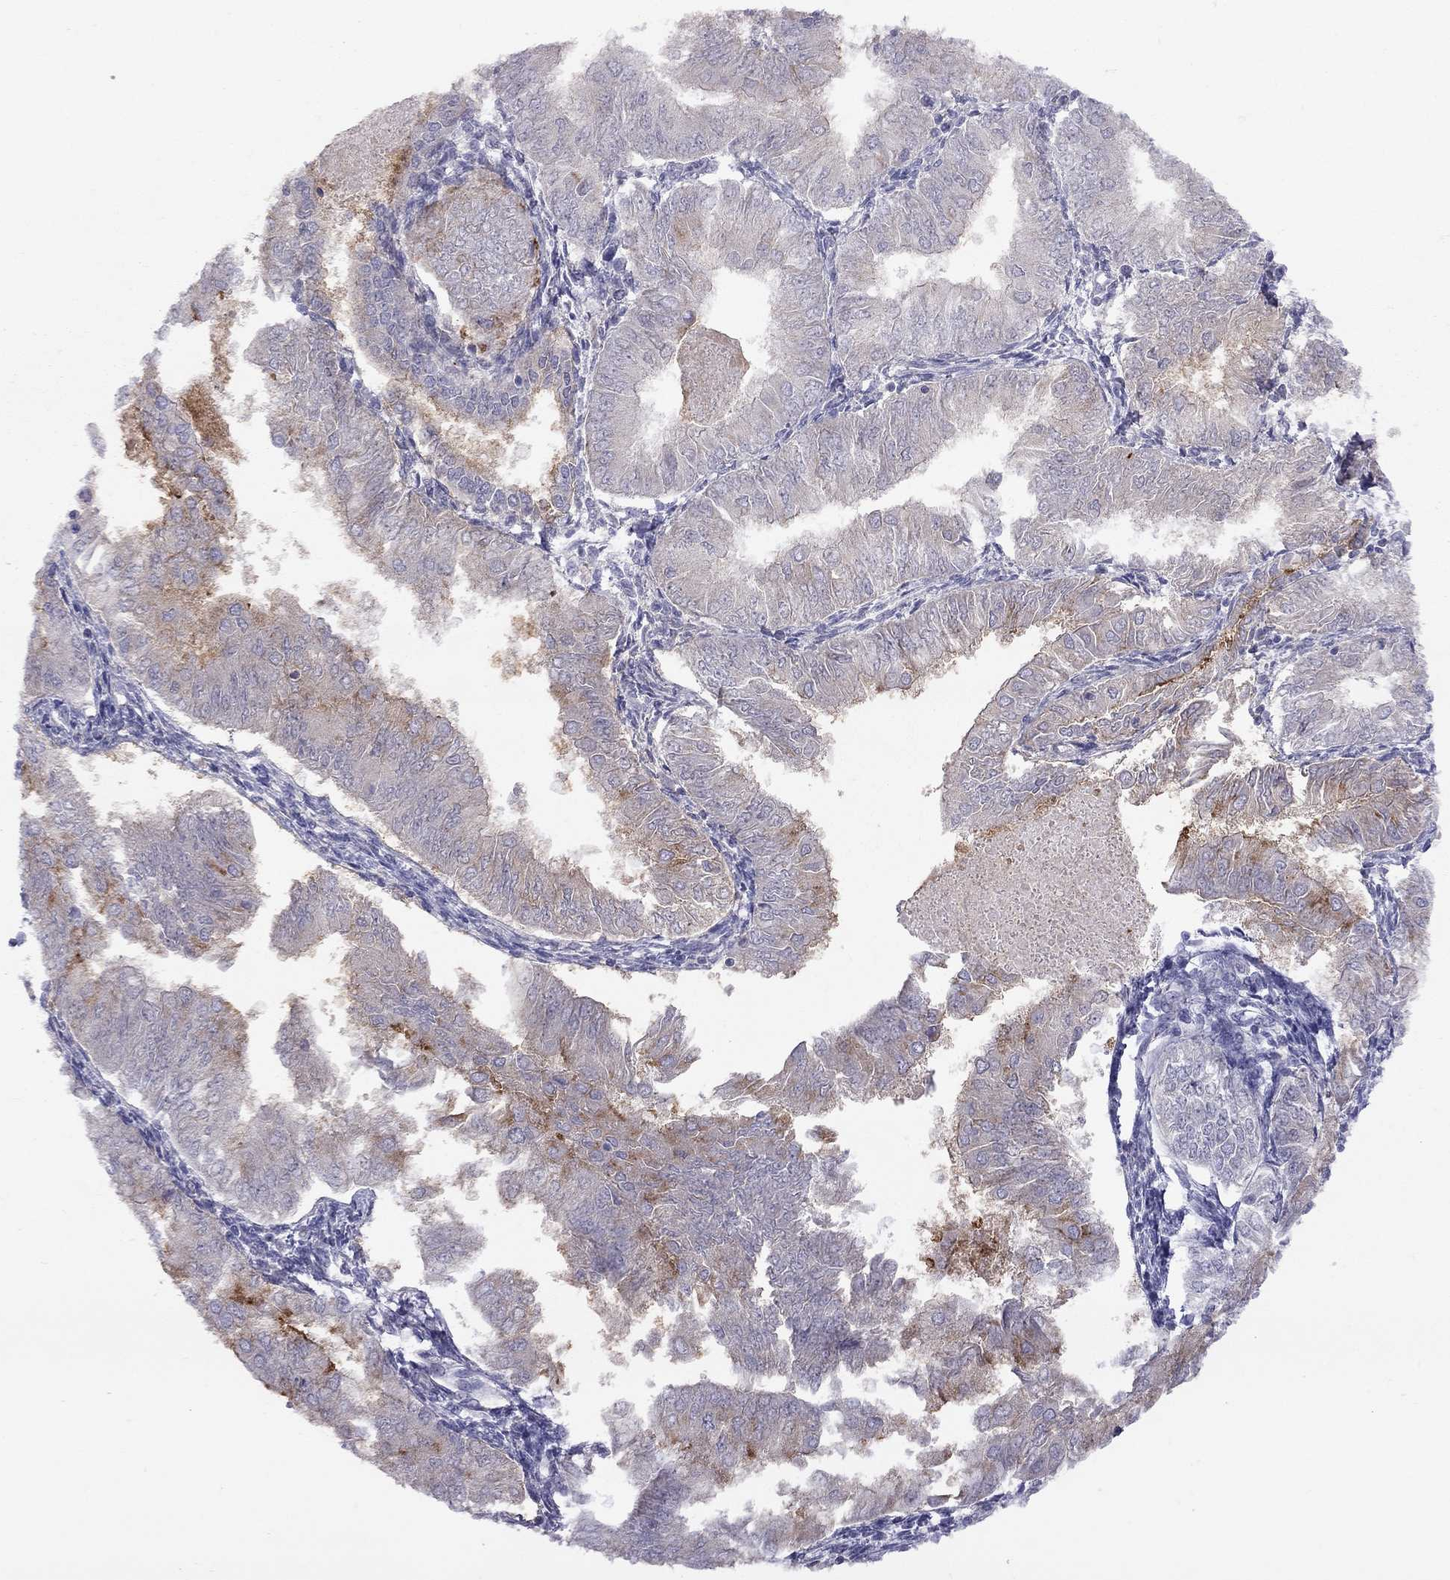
{"staining": {"intensity": "strong", "quantity": "<25%", "location": "cytoplasmic/membranous"}, "tissue": "endometrial cancer", "cell_type": "Tumor cells", "image_type": "cancer", "snomed": [{"axis": "morphology", "description": "Adenocarcinoma, NOS"}, {"axis": "topography", "description": "Endometrium"}], "caption": "Protein analysis of adenocarcinoma (endometrial) tissue demonstrates strong cytoplasmic/membranous staining in approximately <25% of tumor cells.", "gene": "MUC16", "patient": {"sex": "female", "age": 53}}